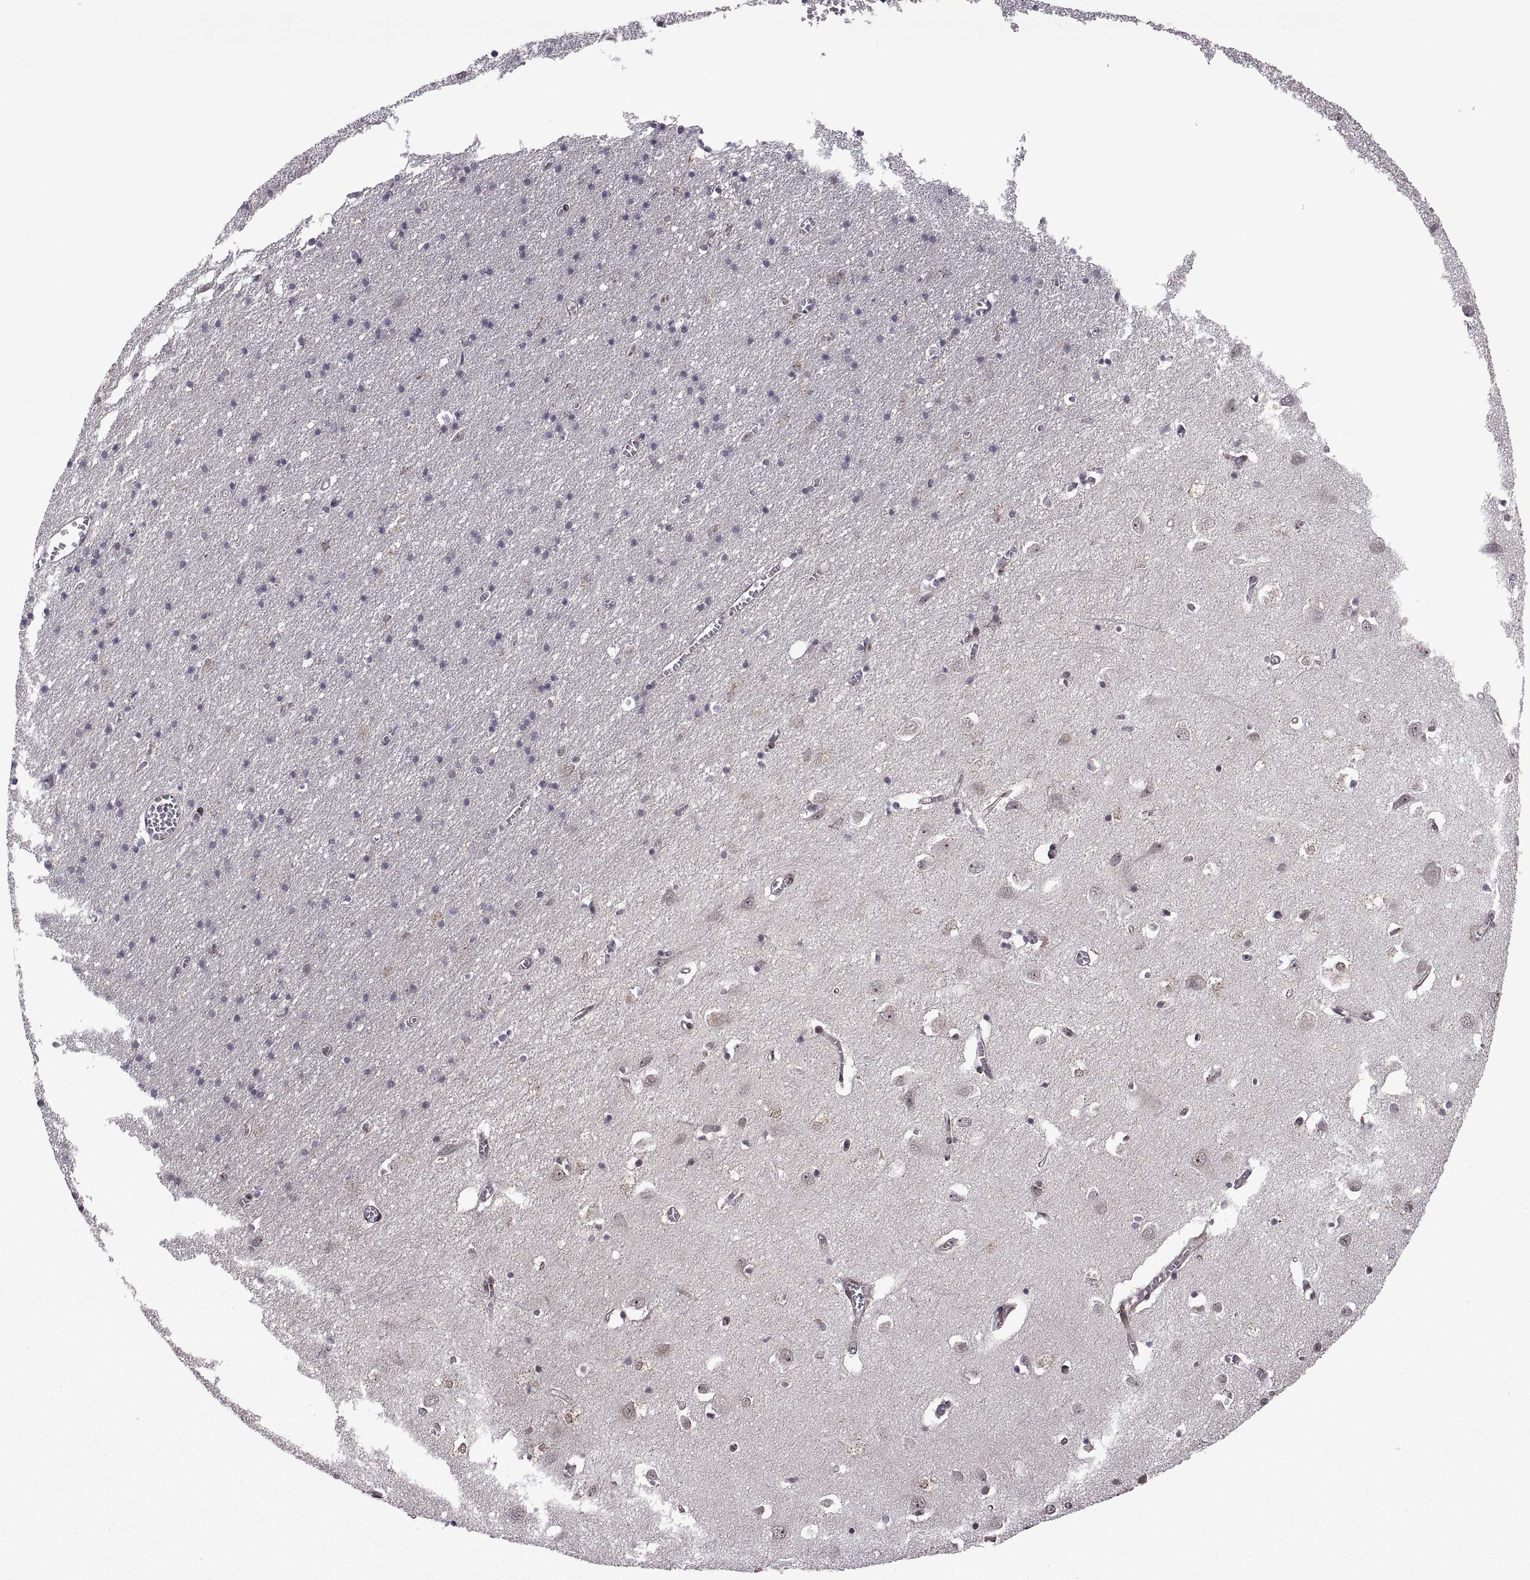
{"staining": {"intensity": "negative", "quantity": "none", "location": "none"}, "tissue": "cerebral cortex", "cell_type": "Endothelial cells", "image_type": "normal", "snomed": [{"axis": "morphology", "description": "Normal tissue, NOS"}, {"axis": "topography", "description": "Cerebral cortex"}], "caption": "Endothelial cells are negative for brown protein staining in normal cerebral cortex. Nuclei are stained in blue.", "gene": "ARRB1", "patient": {"sex": "male", "age": 70}}